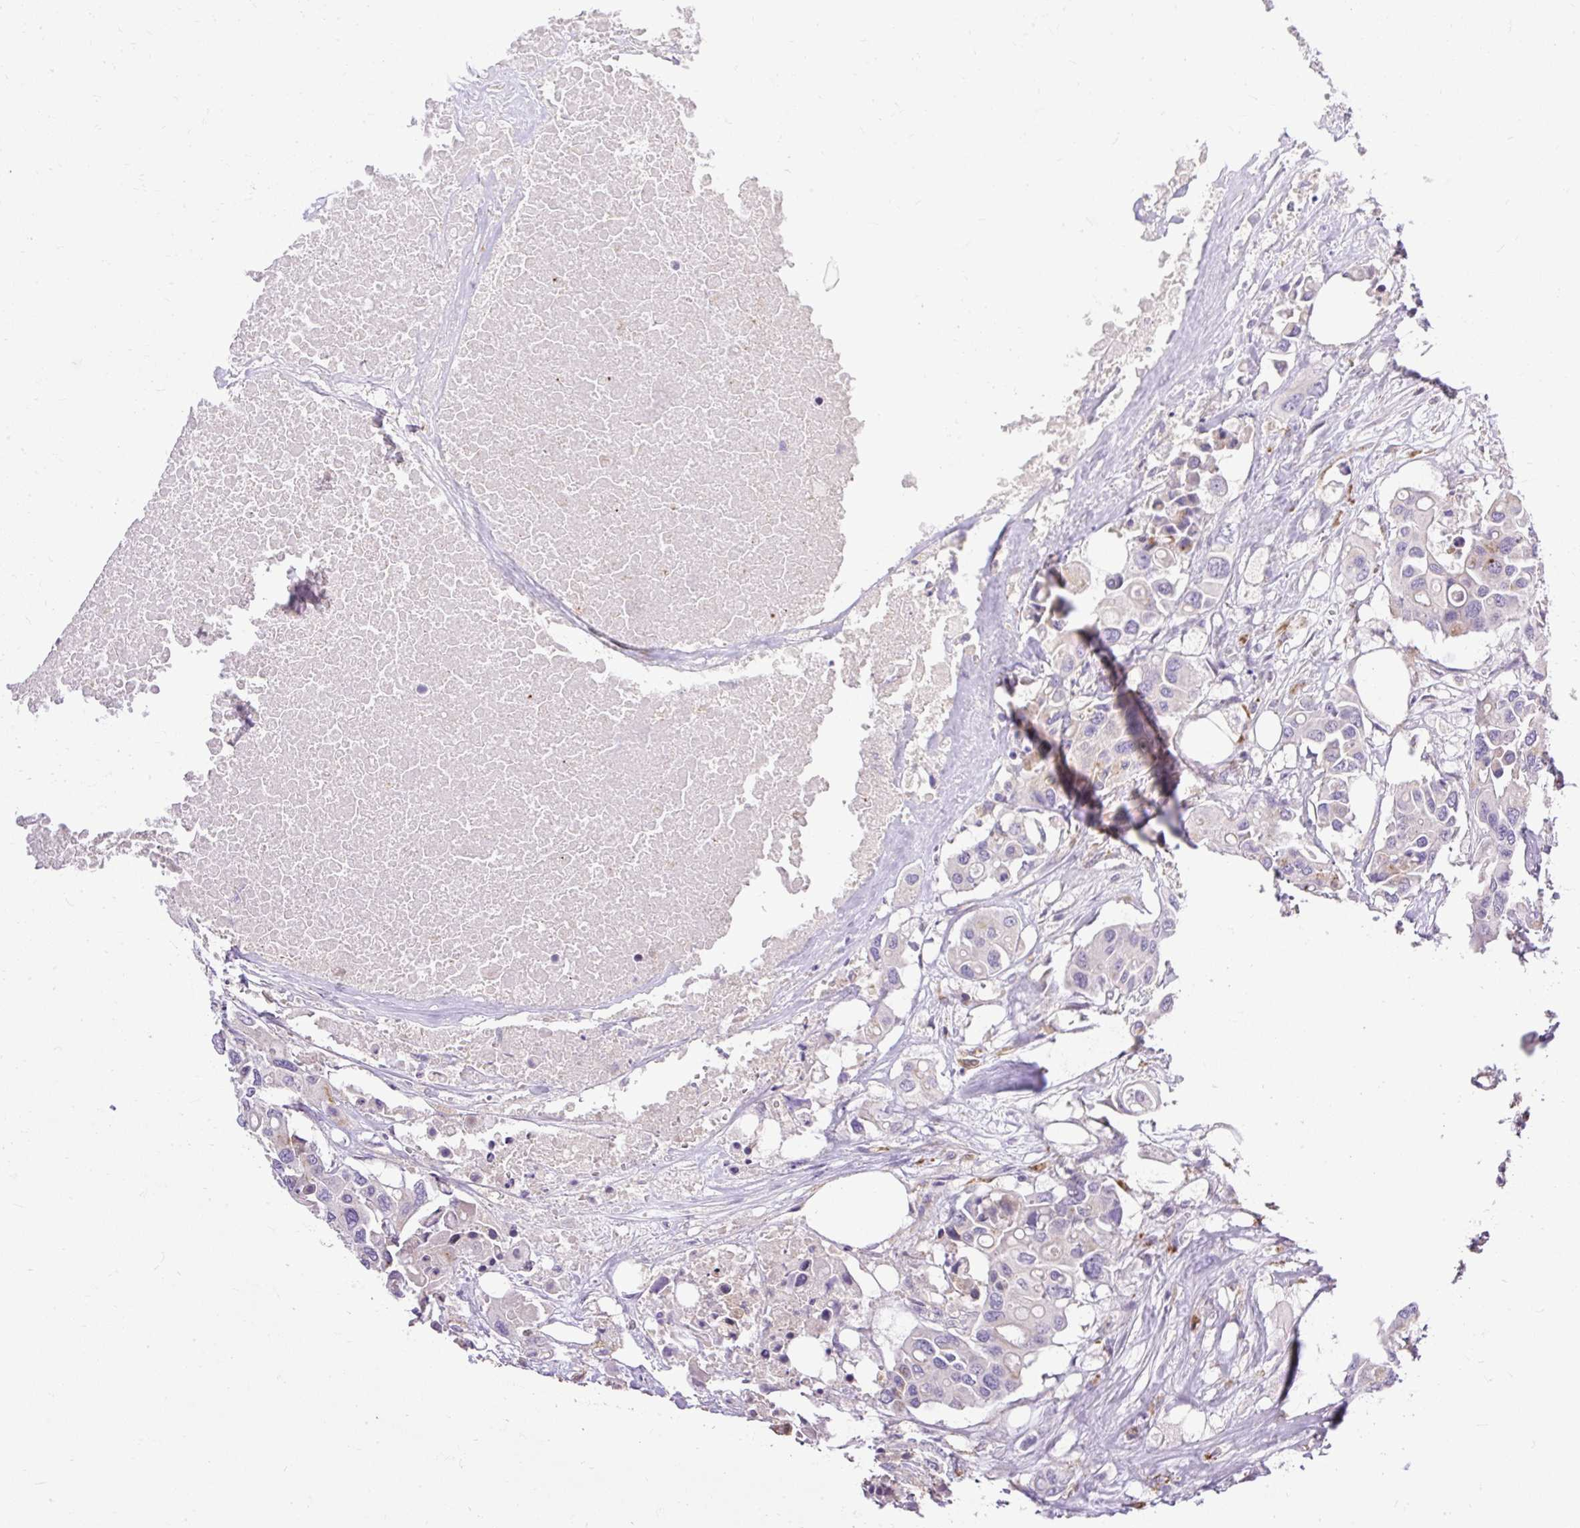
{"staining": {"intensity": "weak", "quantity": "<25%", "location": "cytoplasmic/membranous"}, "tissue": "colorectal cancer", "cell_type": "Tumor cells", "image_type": "cancer", "snomed": [{"axis": "morphology", "description": "Adenocarcinoma, NOS"}, {"axis": "topography", "description": "Colon"}], "caption": "Immunohistochemistry (IHC) histopathology image of human colorectal adenocarcinoma stained for a protein (brown), which reveals no staining in tumor cells.", "gene": "HEXB", "patient": {"sex": "male", "age": 77}}